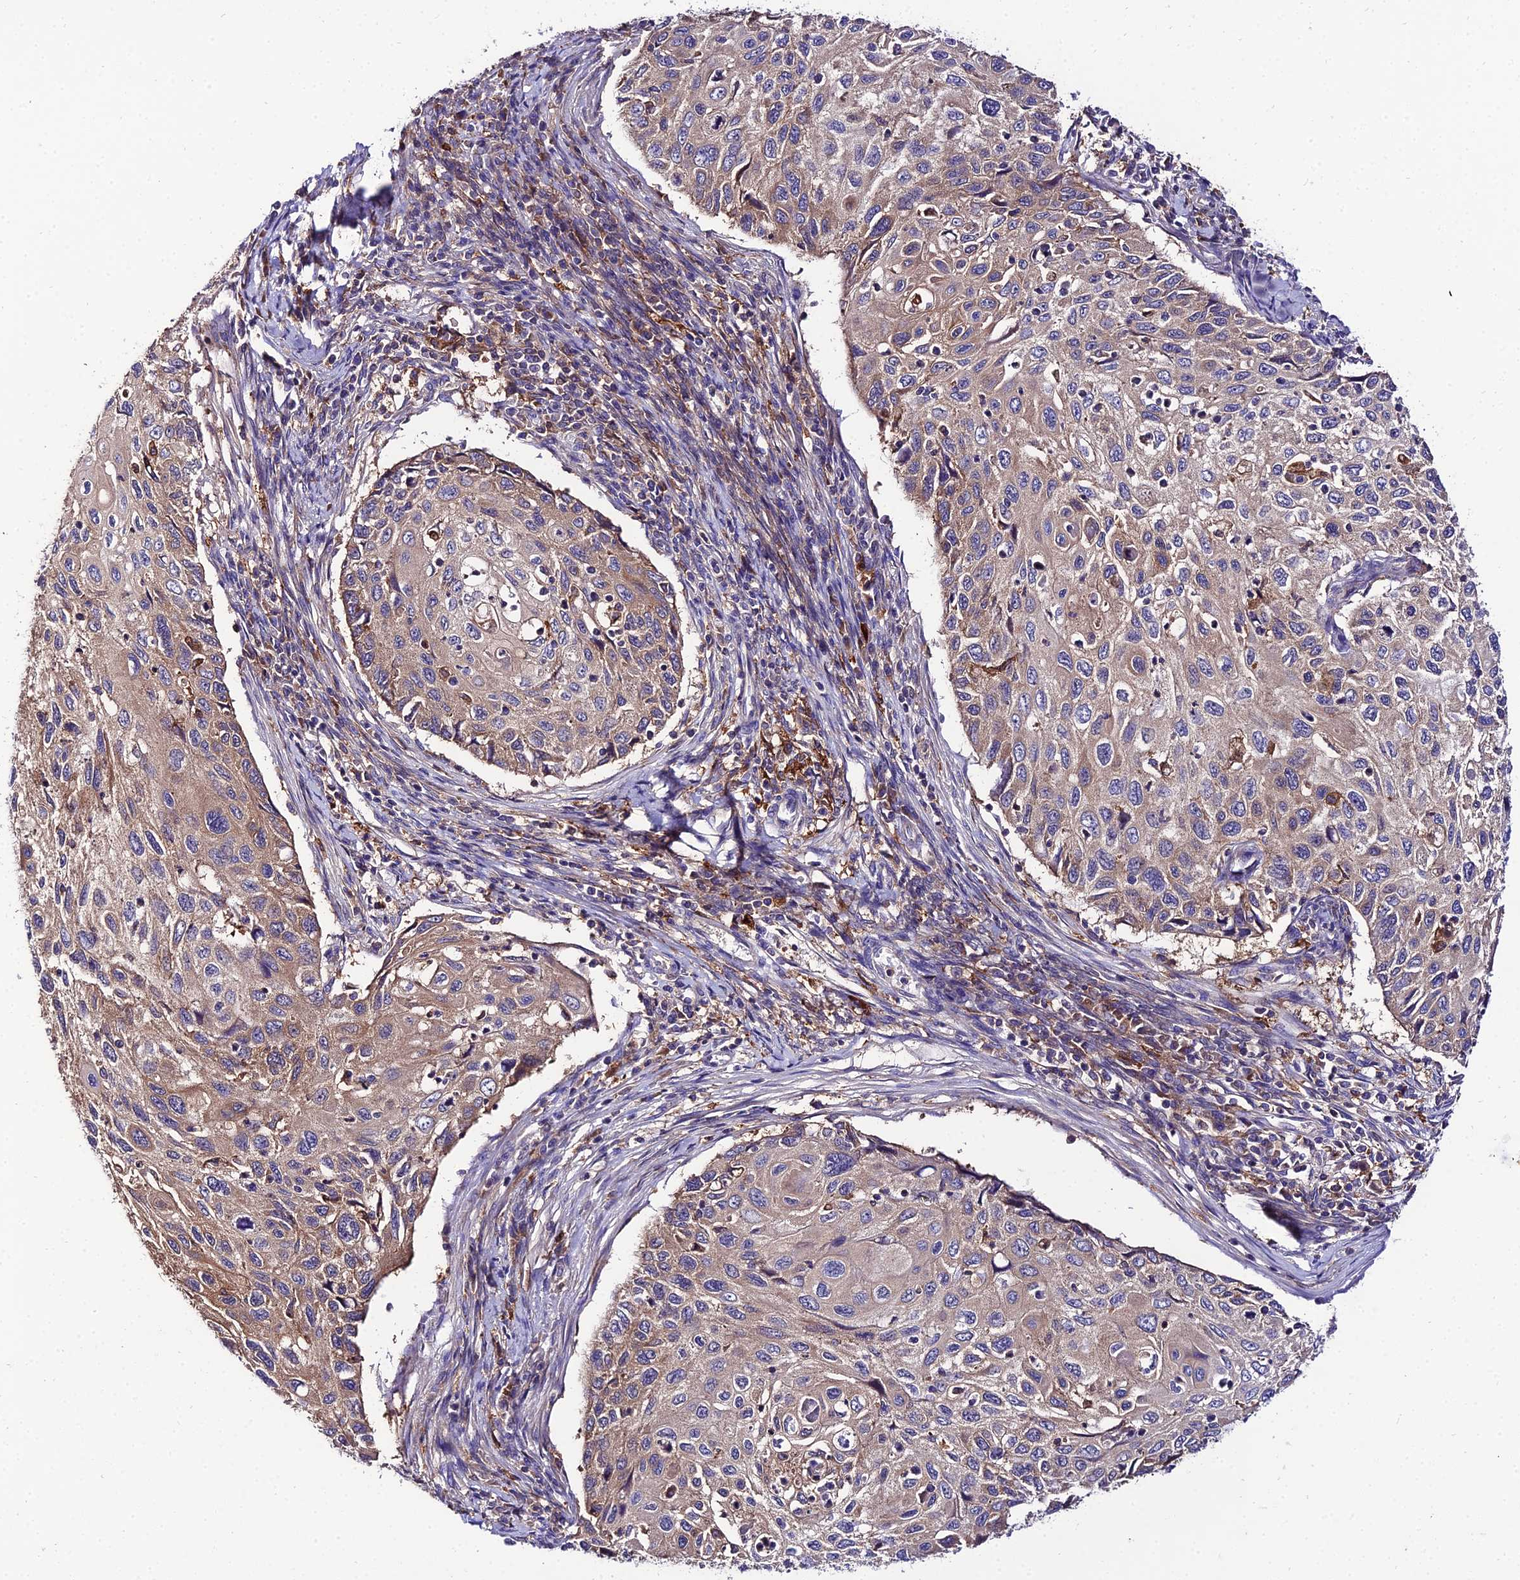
{"staining": {"intensity": "weak", "quantity": ">75%", "location": "cytoplasmic/membranous"}, "tissue": "cervical cancer", "cell_type": "Tumor cells", "image_type": "cancer", "snomed": [{"axis": "morphology", "description": "Squamous cell carcinoma, NOS"}, {"axis": "topography", "description": "Cervix"}], "caption": "Cervical cancer (squamous cell carcinoma) tissue shows weak cytoplasmic/membranous staining in approximately >75% of tumor cells, visualized by immunohistochemistry.", "gene": "C2orf69", "patient": {"sex": "female", "age": 70}}